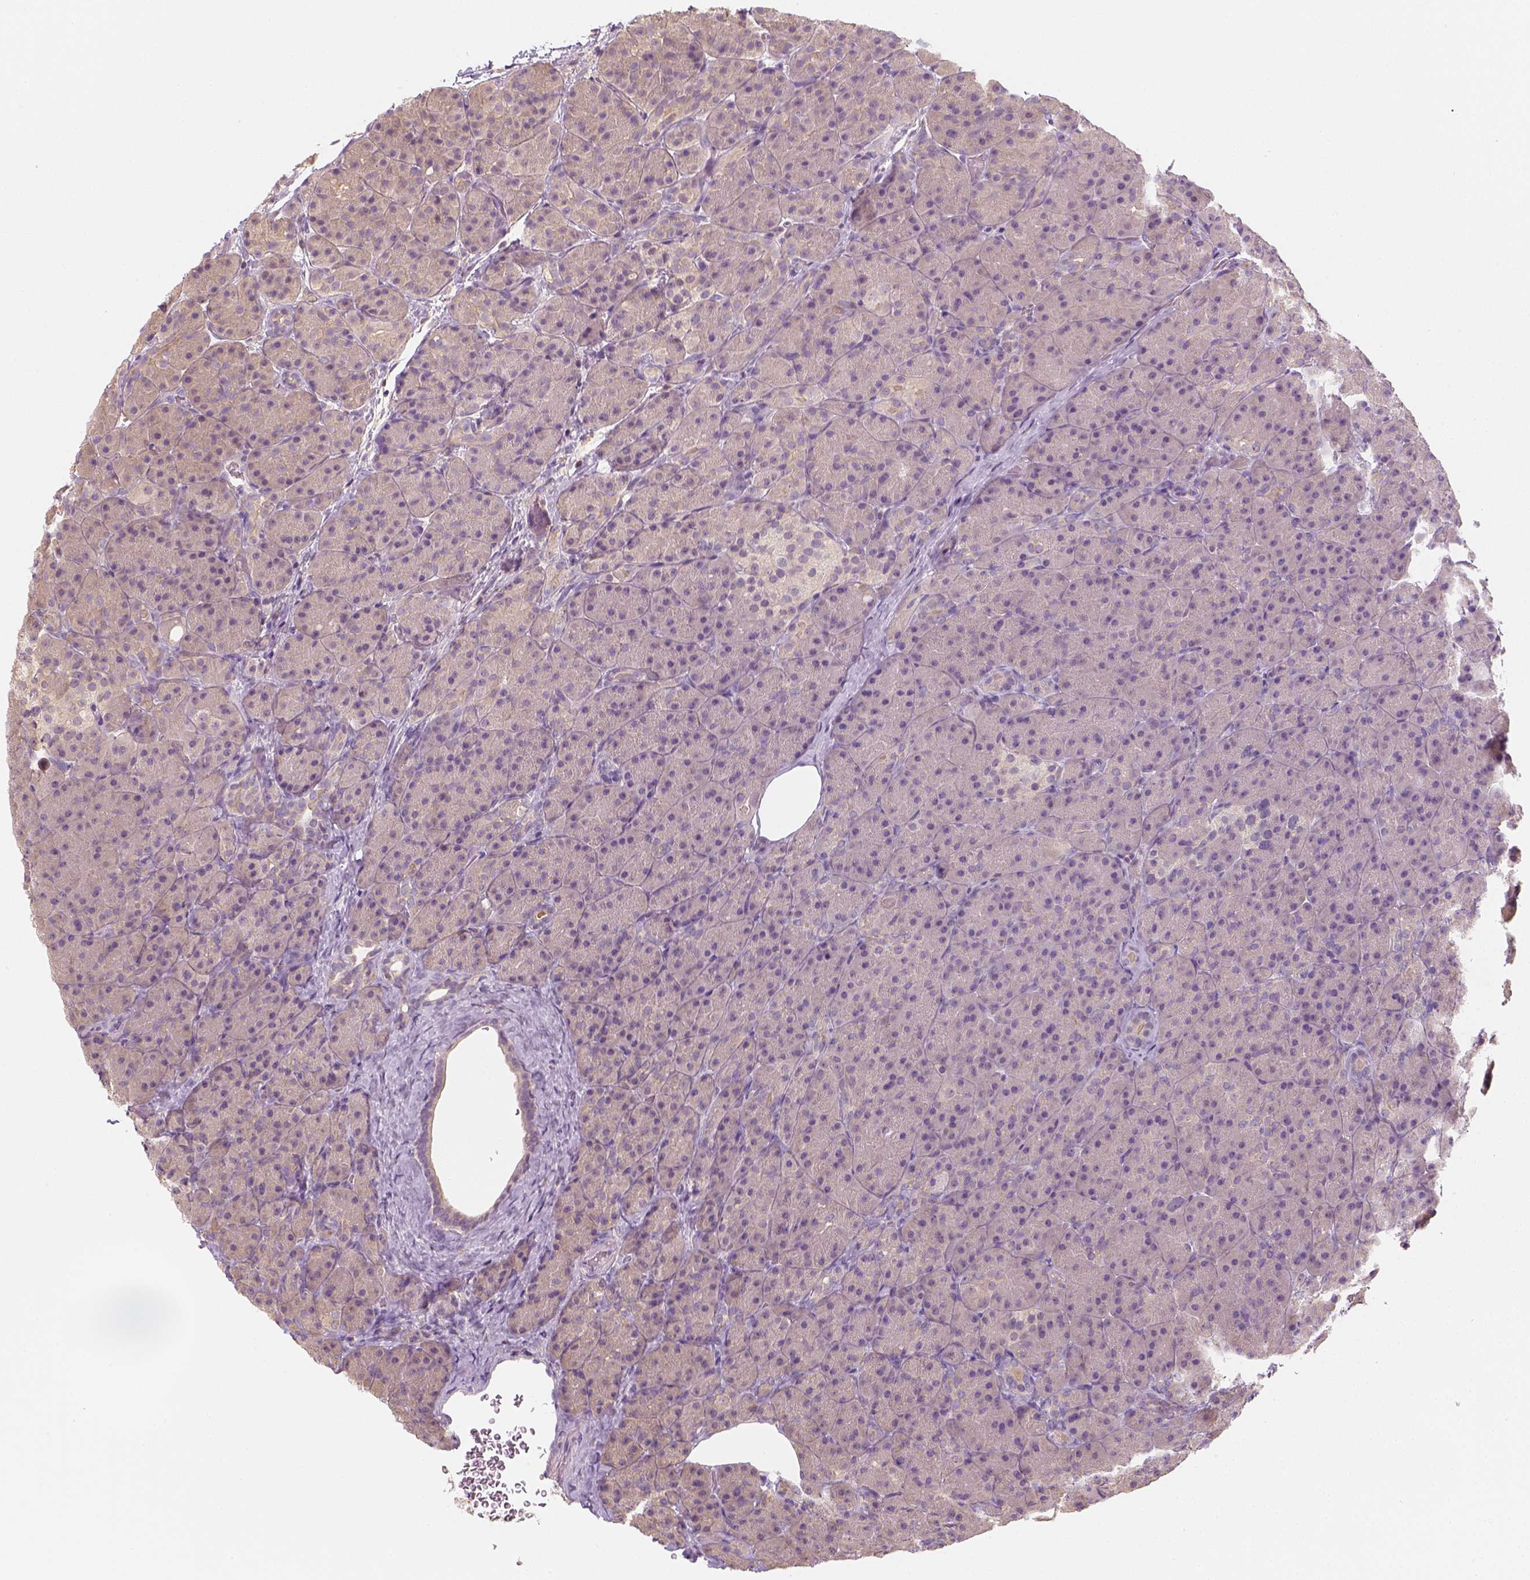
{"staining": {"intensity": "negative", "quantity": "none", "location": "none"}, "tissue": "pancreas", "cell_type": "Exocrine glandular cells", "image_type": "normal", "snomed": [{"axis": "morphology", "description": "Normal tissue, NOS"}, {"axis": "topography", "description": "Pancreas"}], "caption": "Immunohistochemical staining of normal pancreas reveals no significant positivity in exocrine glandular cells. (DAB immunohistochemistry (IHC) with hematoxylin counter stain).", "gene": "EPHB1", "patient": {"sex": "male", "age": 57}}